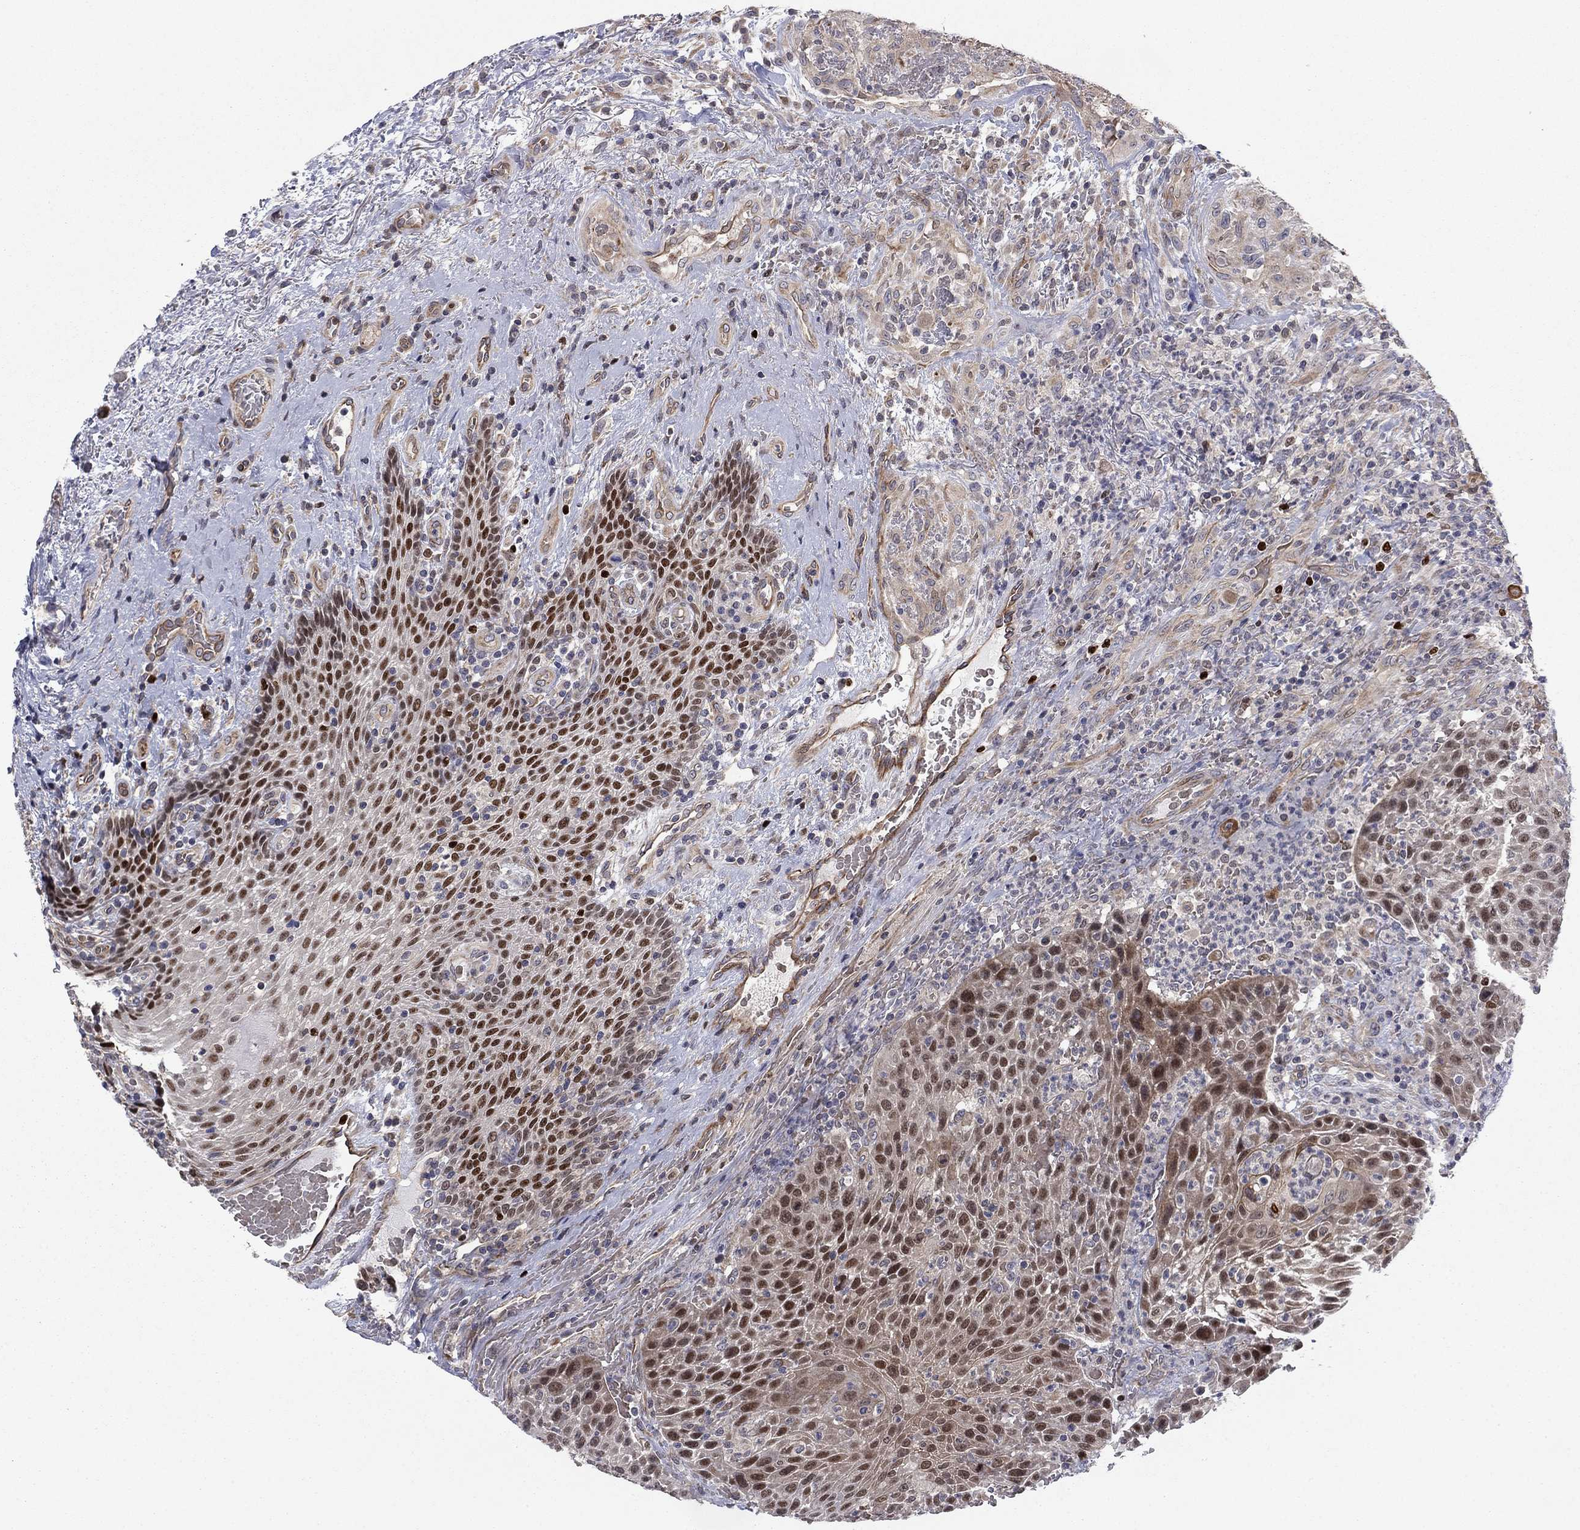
{"staining": {"intensity": "strong", "quantity": "25%-75%", "location": "nuclear"}, "tissue": "head and neck cancer", "cell_type": "Tumor cells", "image_type": "cancer", "snomed": [{"axis": "morphology", "description": "Squamous cell carcinoma, NOS"}, {"axis": "topography", "description": "Head-Neck"}], "caption": "Protein expression analysis of head and neck cancer displays strong nuclear expression in about 25%-75% of tumor cells.", "gene": "BCL11A", "patient": {"sex": "male", "age": 69}}